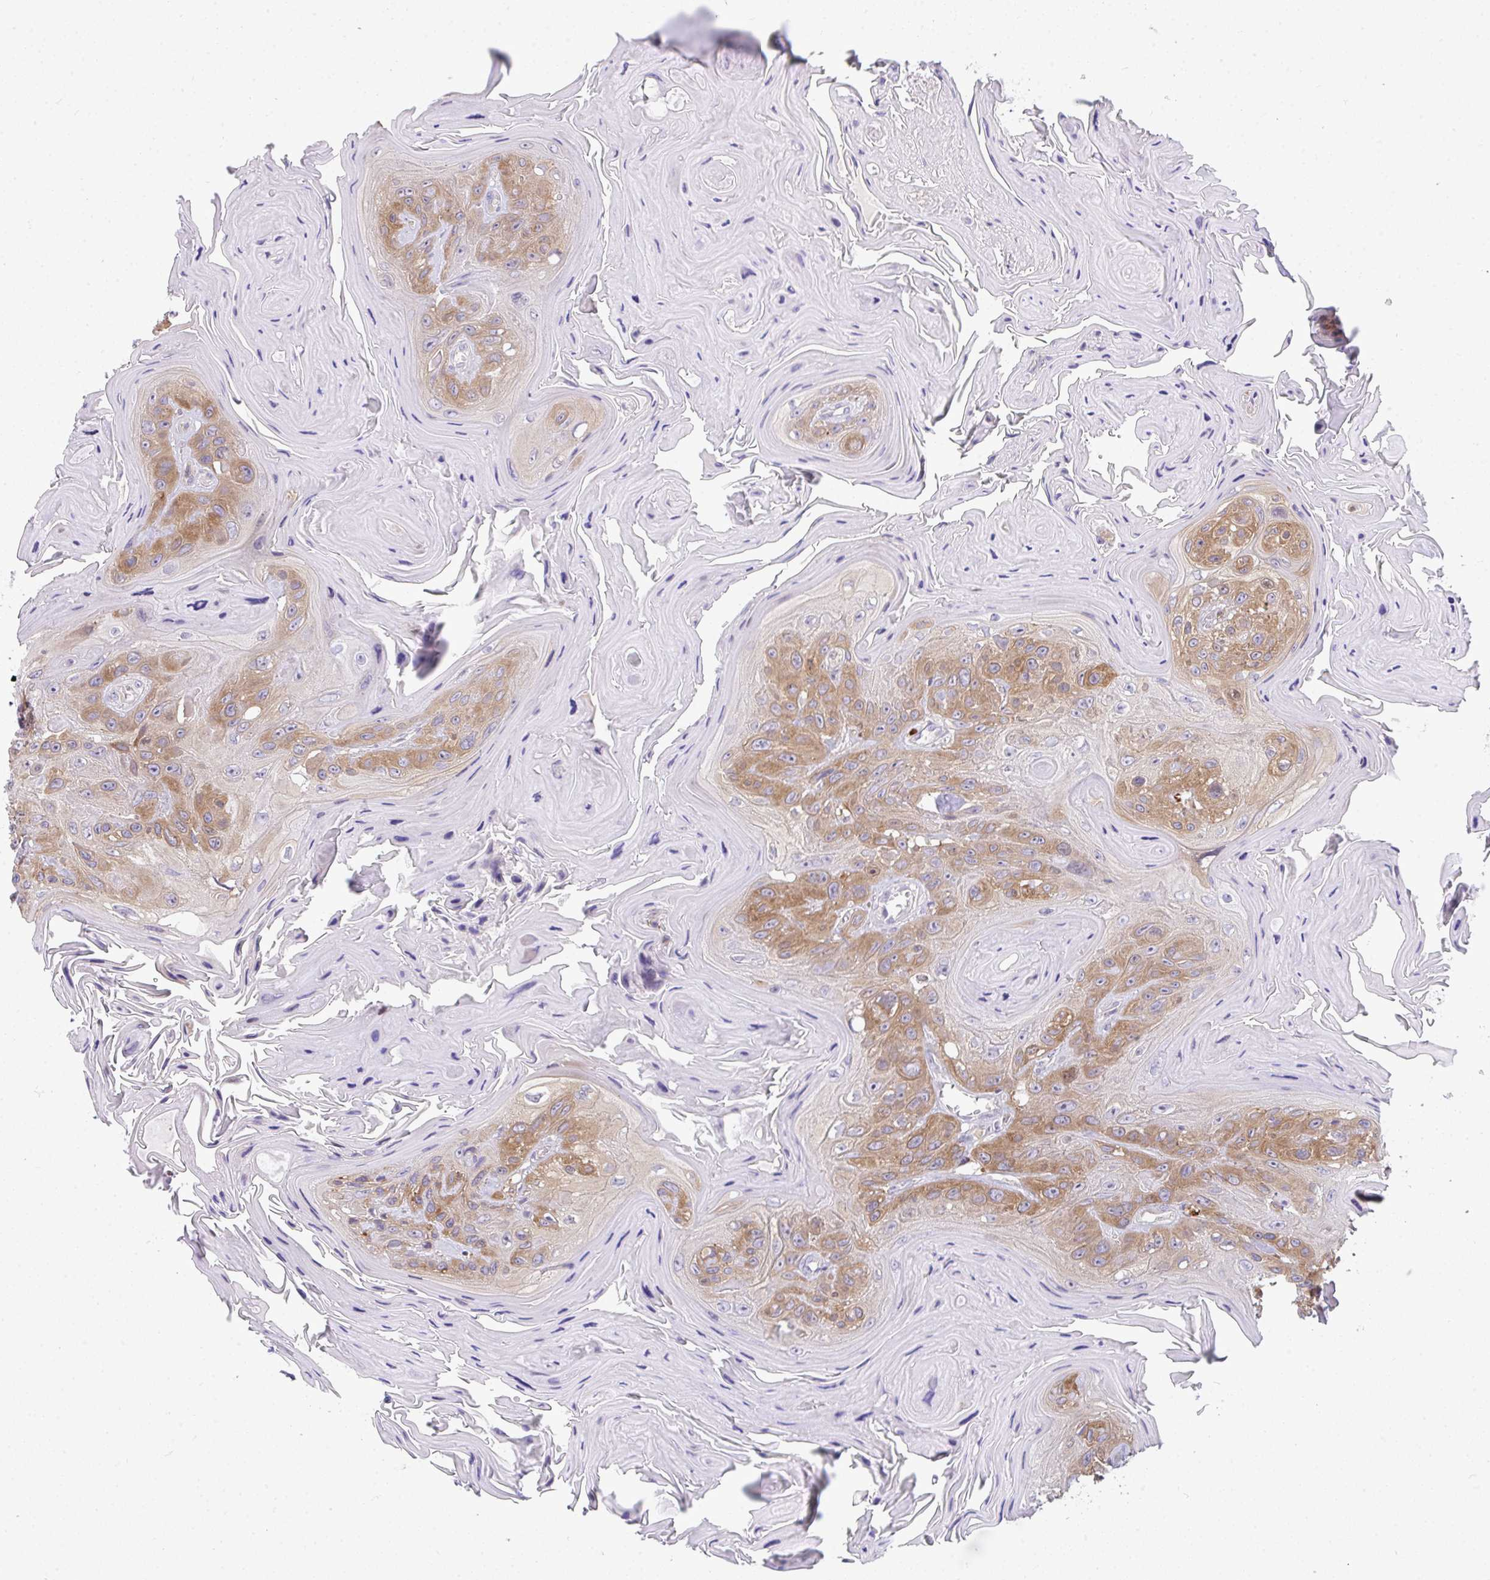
{"staining": {"intensity": "moderate", "quantity": "25%-75%", "location": "cytoplasmic/membranous"}, "tissue": "head and neck cancer", "cell_type": "Tumor cells", "image_type": "cancer", "snomed": [{"axis": "morphology", "description": "Squamous cell carcinoma, NOS"}, {"axis": "topography", "description": "Head-Neck"}], "caption": "IHC of head and neck squamous cell carcinoma displays medium levels of moderate cytoplasmic/membranous expression in about 25%-75% of tumor cells.", "gene": "SLC30A6", "patient": {"sex": "female", "age": 59}}